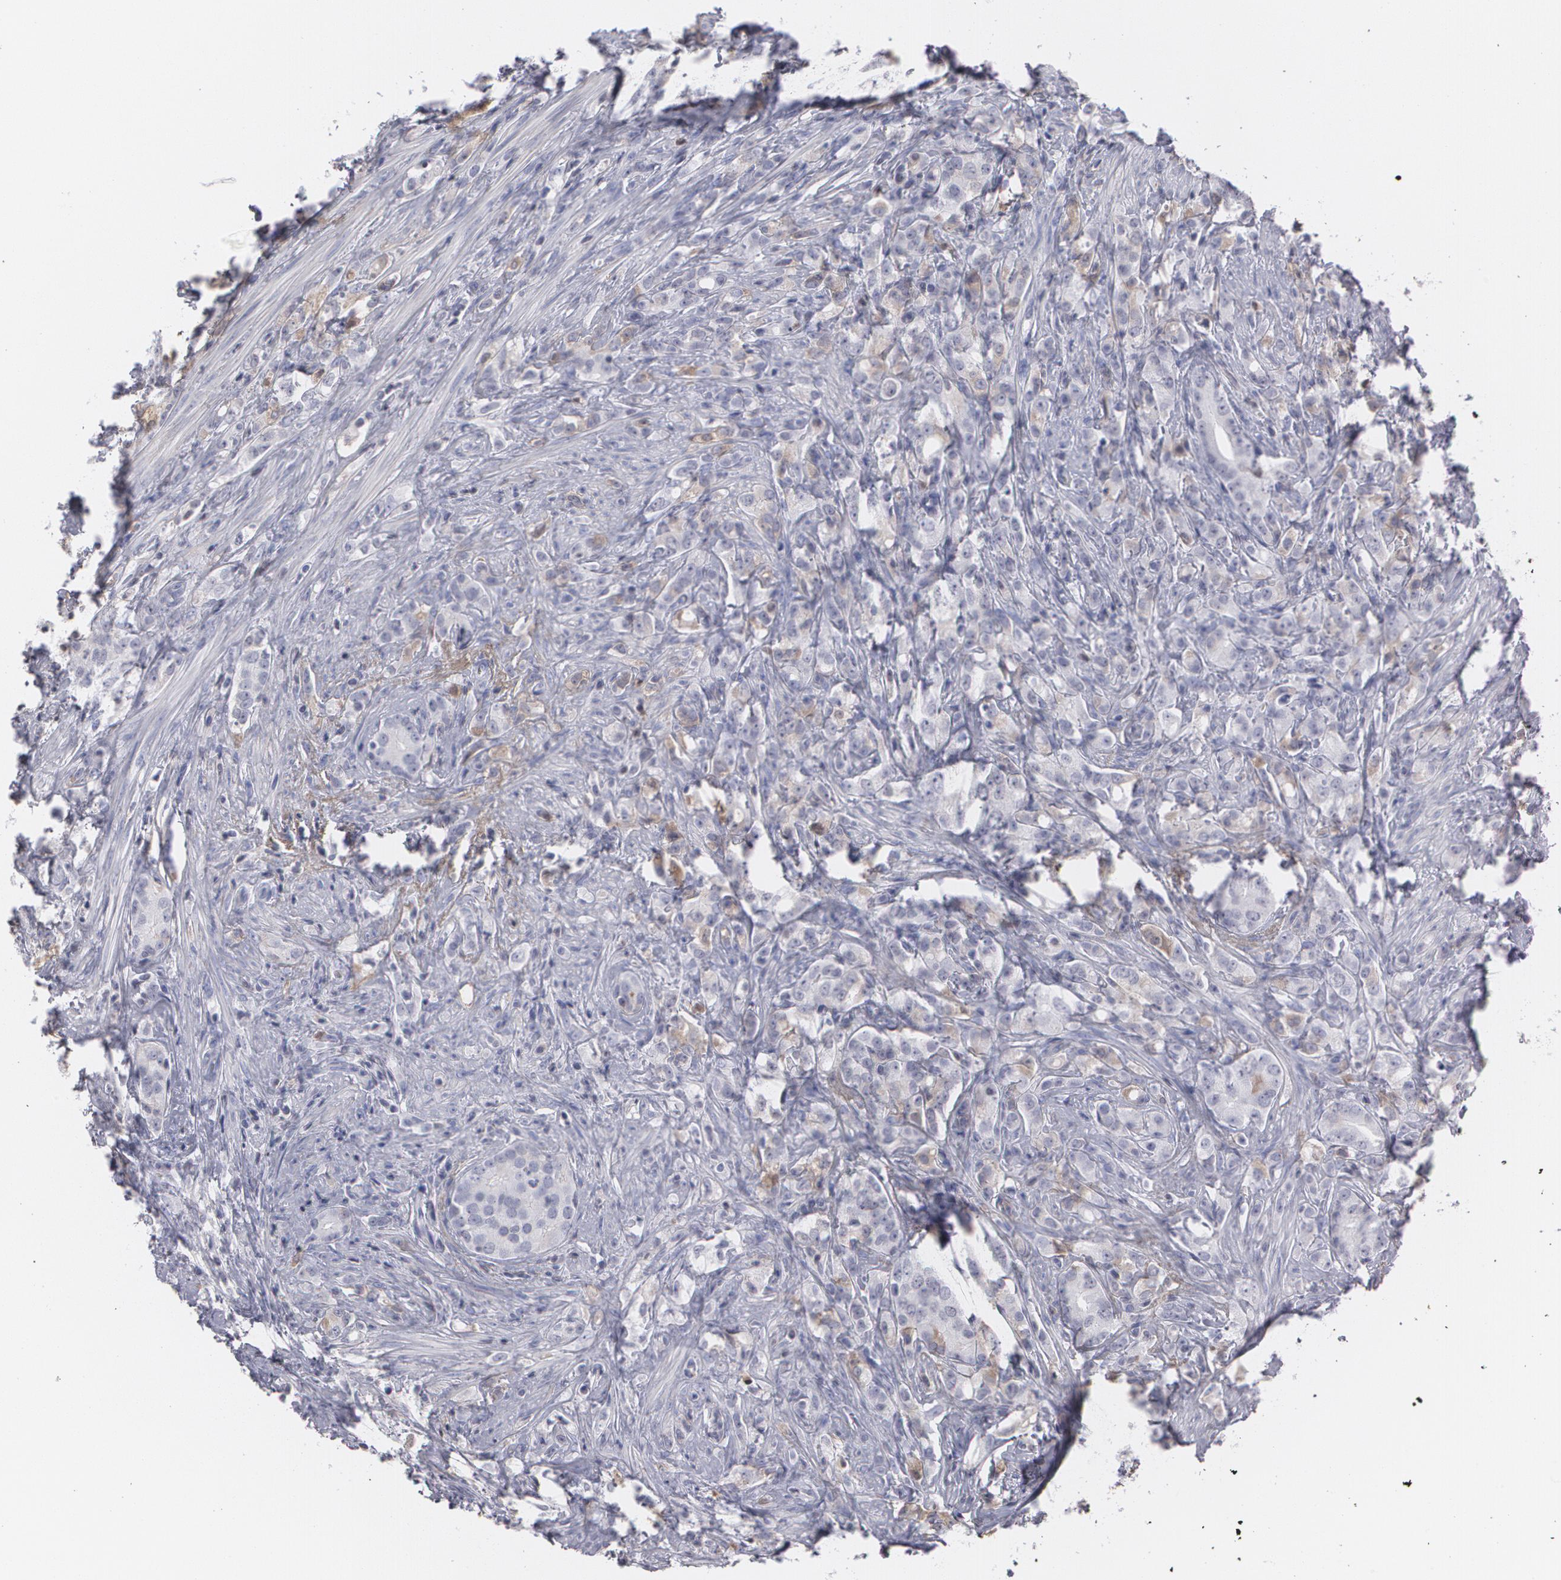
{"staining": {"intensity": "weak", "quantity": "<25%", "location": "cytoplasmic/membranous"}, "tissue": "prostate cancer", "cell_type": "Tumor cells", "image_type": "cancer", "snomed": [{"axis": "morphology", "description": "Adenocarcinoma, Medium grade"}, {"axis": "topography", "description": "Prostate"}], "caption": "This micrograph is of adenocarcinoma (medium-grade) (prostate) stained with immunohistochemistry (IHC) to label a protein in brown with the nuclei are counter-stained blue. There is no expression in tumor cells.", "gene": "SERPINA1", "patient": {"sex": "male", "age": 59}}